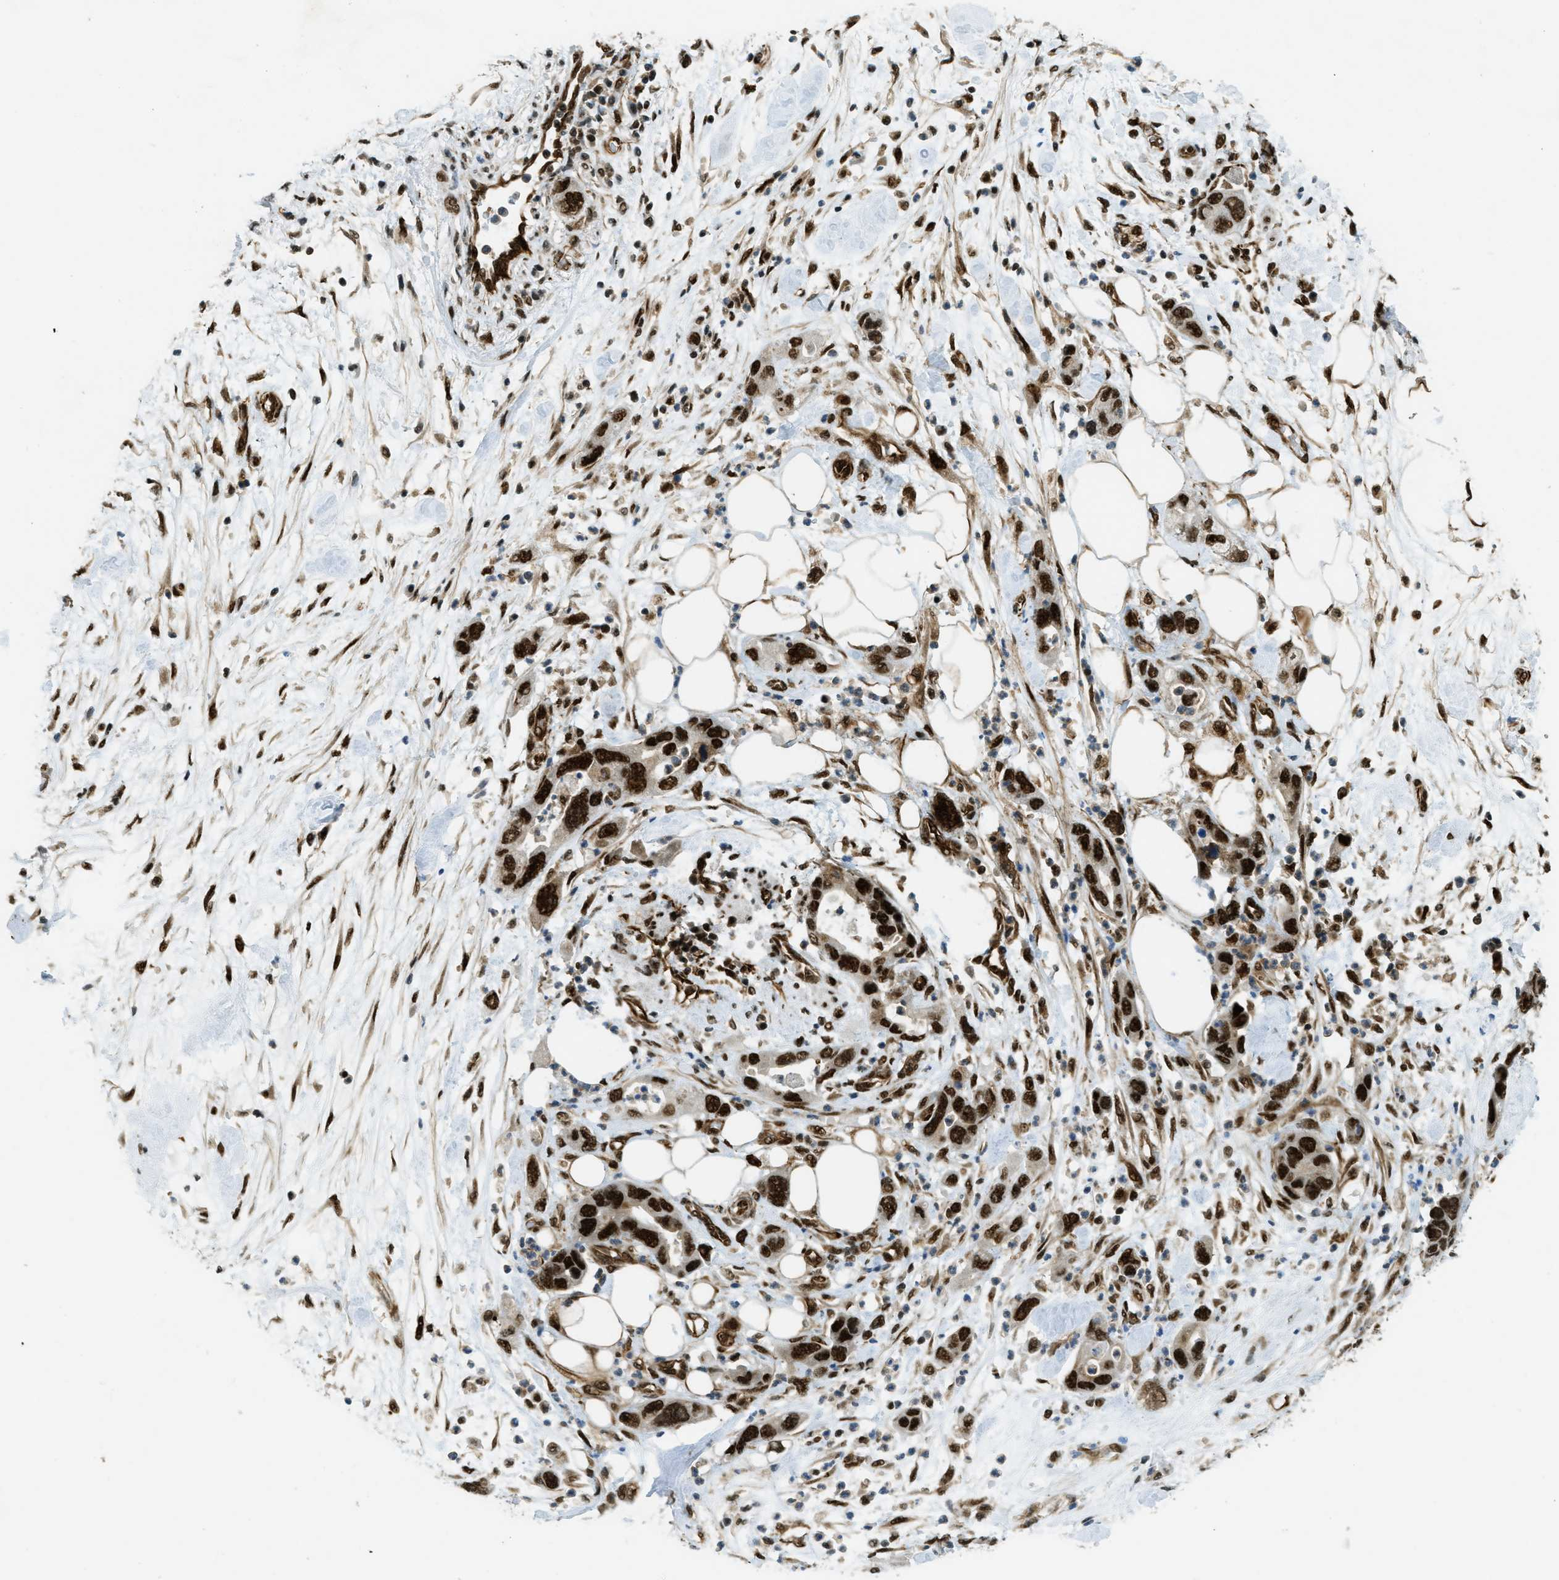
{"staining": {"intensity": "strong", "quantity": ">75%", "location": "nuclear"}, "tissue": "pancreatic cancer", "cell_type": "Tumor cells", "image_type": "cancer", "snomed": [{"axis": "morphology", "description": "Normal tissue, NOS"}, {"axis": "morphology", "description": "Adenocarcinoma, NOS"}, {"axis": "topography", "description": "Pancreas"}], "caption": "Strong nuclear staining is identified in about >75% of tumor cells in adenocarcinoma (pancreatic).", "gene": "ZFR", "patient": {"sex": "female", "age": 71}}